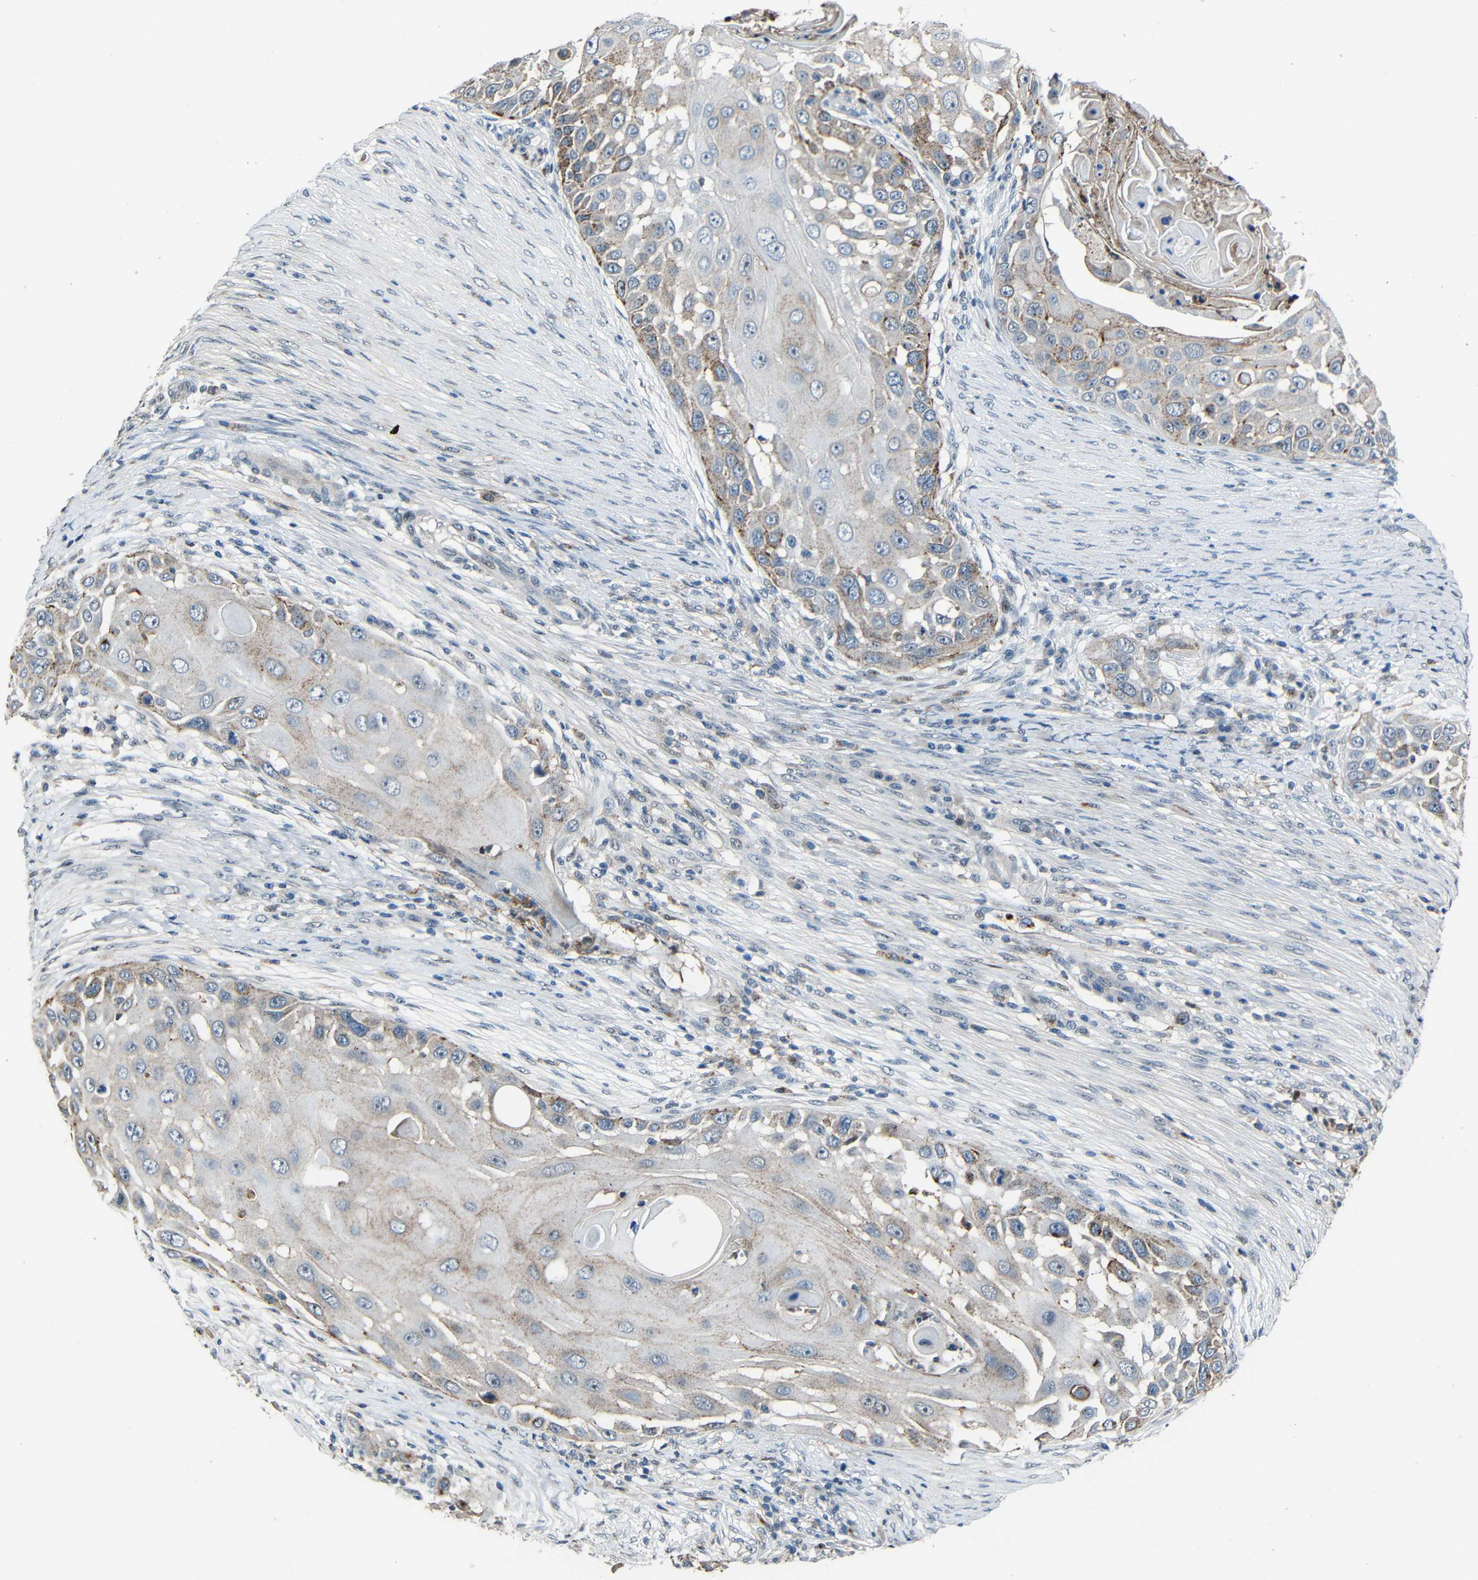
{"staining": {"intensity": "moderate", "quantity": "<25%", "location": "cytoplasmic/membranous"}, "tissue": "skin cancer", "cell_type": "Tumor cells", "image_type": "cancer", "snomed": [{"axis": "morphology", "description": "Squamous cell carcinoma, NOS"}, {"axis": "topography", "description": "Skin"}], "caption": "Squamous cell carcinoma (skin) stained for a protein (brown) reveals moderate cytoplasmic/membranous positive positivity in about <25% of tumor cells.", "gene": "DNAJC5", "patient": {"sex": "female", "age": 44}}